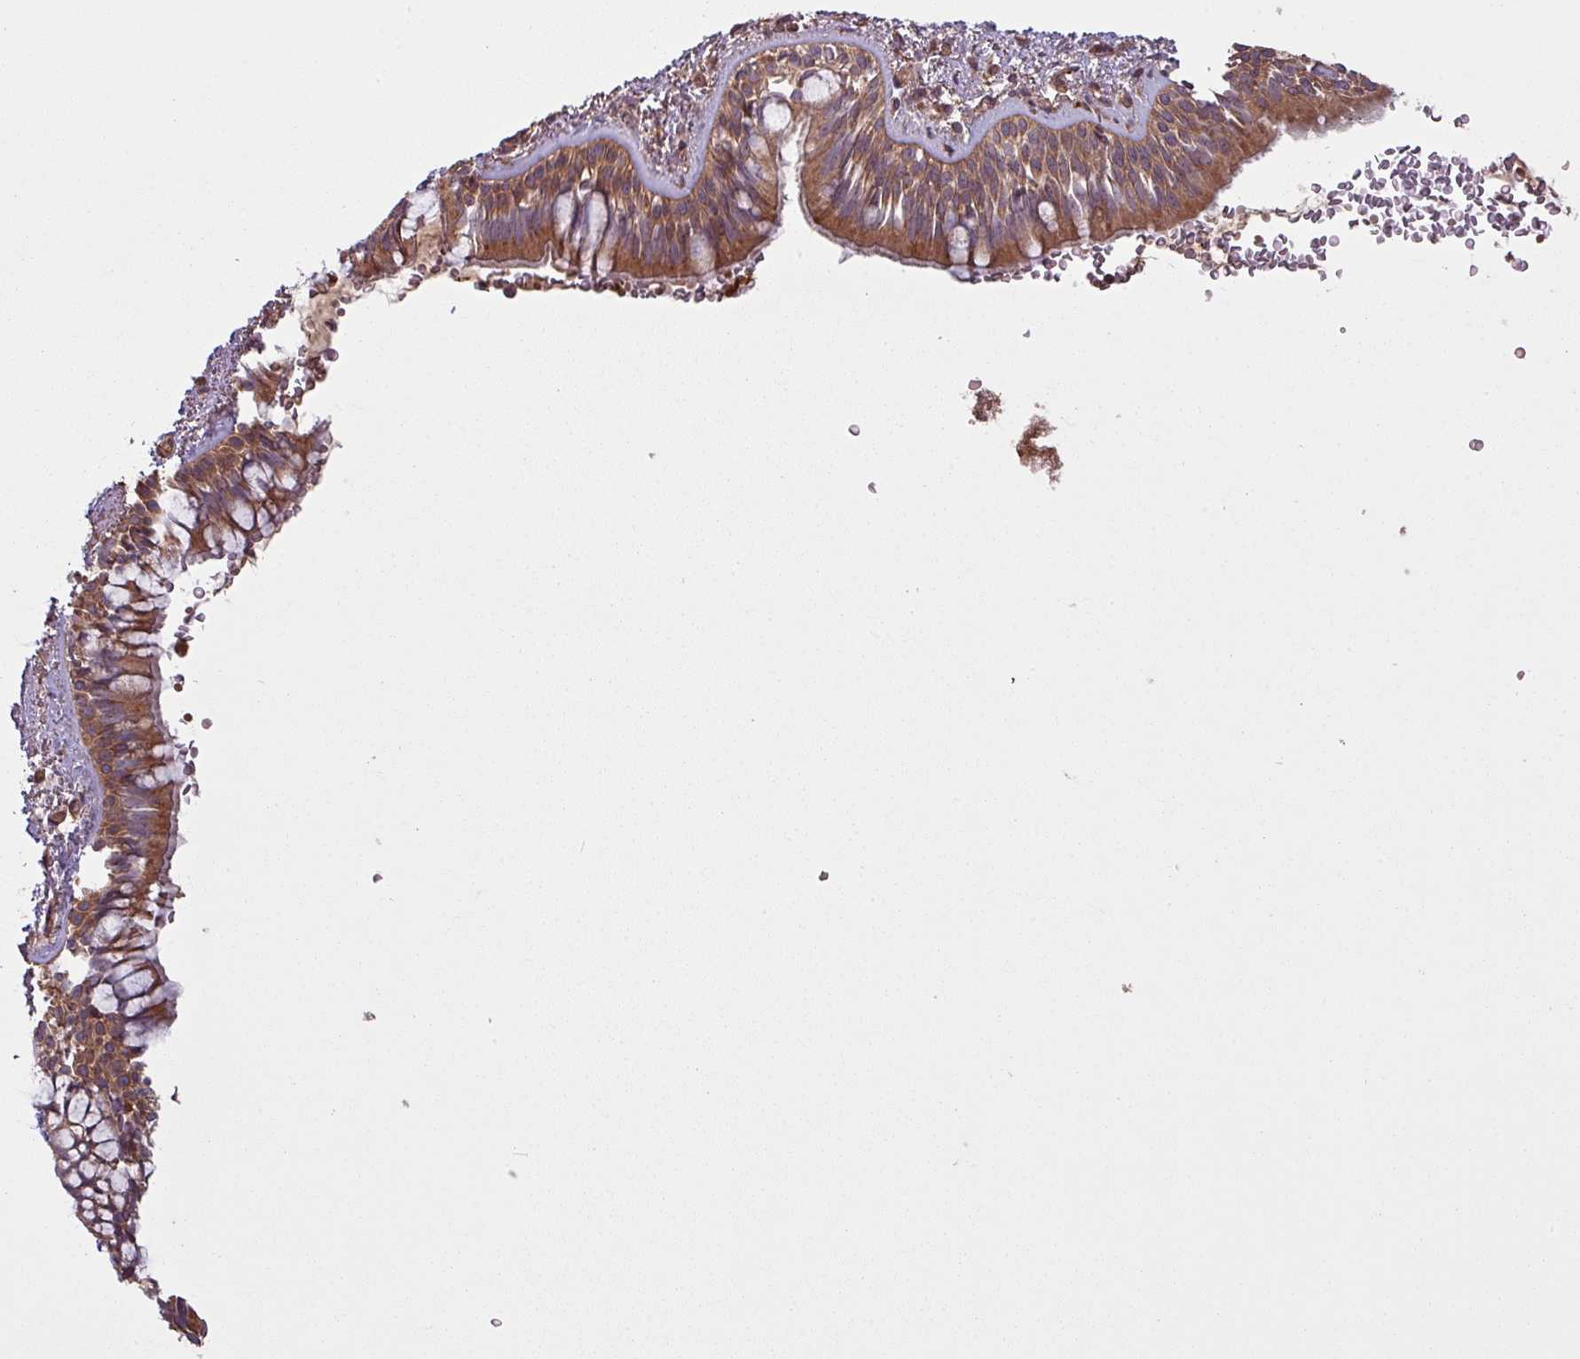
{"staining": {"intensity": "moderate", "quantity": ">75%", "location": "cytoplasmic/membranous"}, "tissue": "bronchus", "cell_type": "Respiratory epithelial cells", "image_type": "normal", "snomed": [{"axis": "morphology", "description": "Normal tissue, NOS"}, {"axis": "topography", "description": "Lymph node"}, {"axis": "topography", "description": "Cartilage tissue"}, {"axis": "topography", "description": "Bronchus"}], "caption": "Protein expression analysis of unremarkable human bronchus reveals moderate cytoplasmic/membranous positivity in about >75% of respiratory epithelial cells.", "gene": "SNRNP25", "patient": {"sex": "female", "age": 70}}